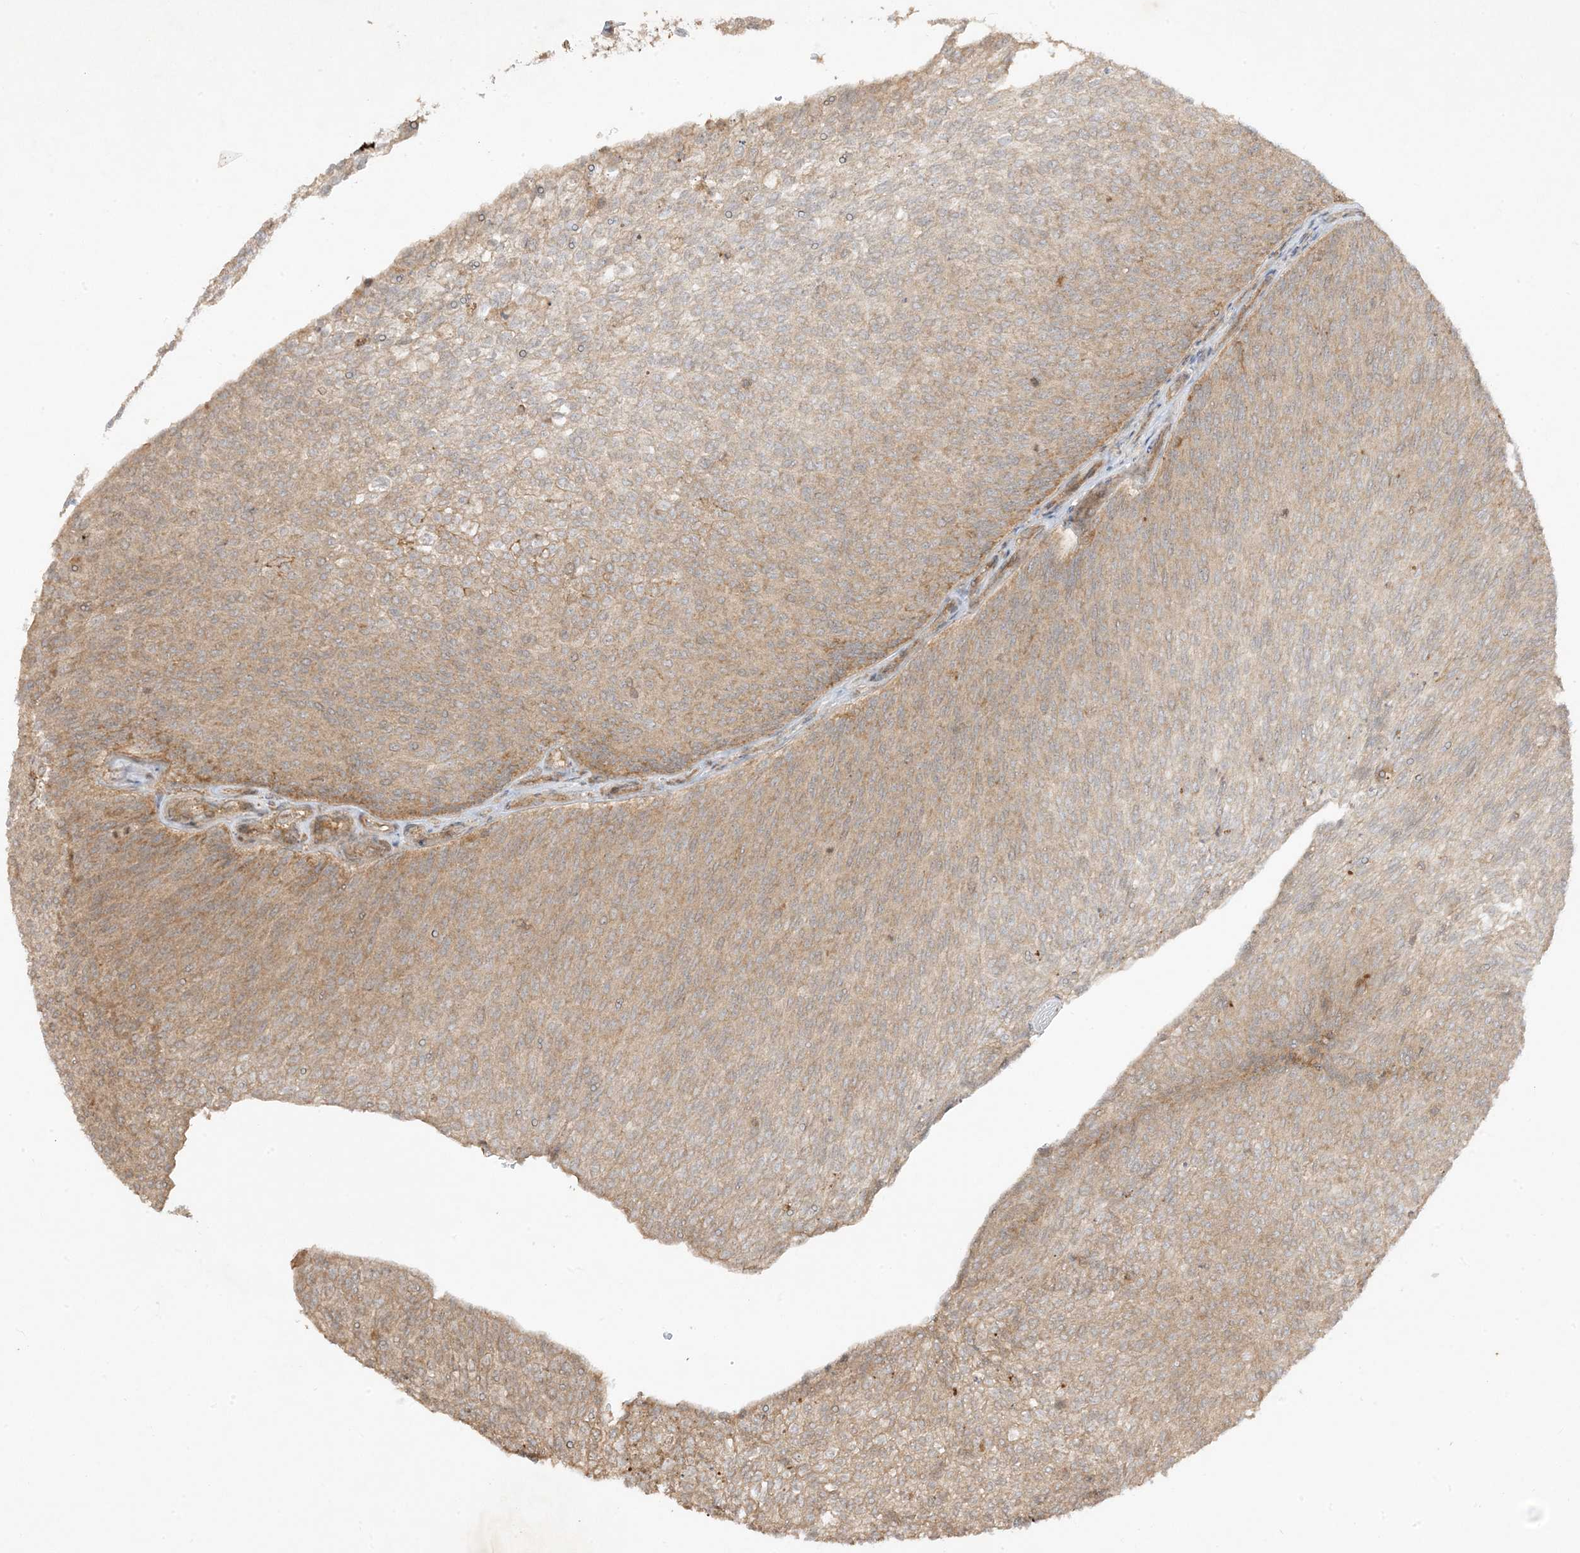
{"staining": {"intensity": "weak", "quantity": ">75%", "location": "cytoplasmic/membranous"}, "tissue": "urothelial cancer", "cell_type": "Tumor cells", "image_type": "cancer", "snomed": [{"axis": "morphology", "description": "Urothelial carcinoma, Low grade"}, {"axis": "topography", "description": "Urinary bladder"}], "caption": "IHC photomicrograph of neoplastic tissue: low-grade urothelial carcinoma stained using IHC displays low levels of weak protein expression localized specifically in the cytoplasmic/membranous of tumor cells, appearing as a cytoplasmic/membranous brown color.", "gene": "XRN1", "patient": {"sex": "female", "age": 79}}